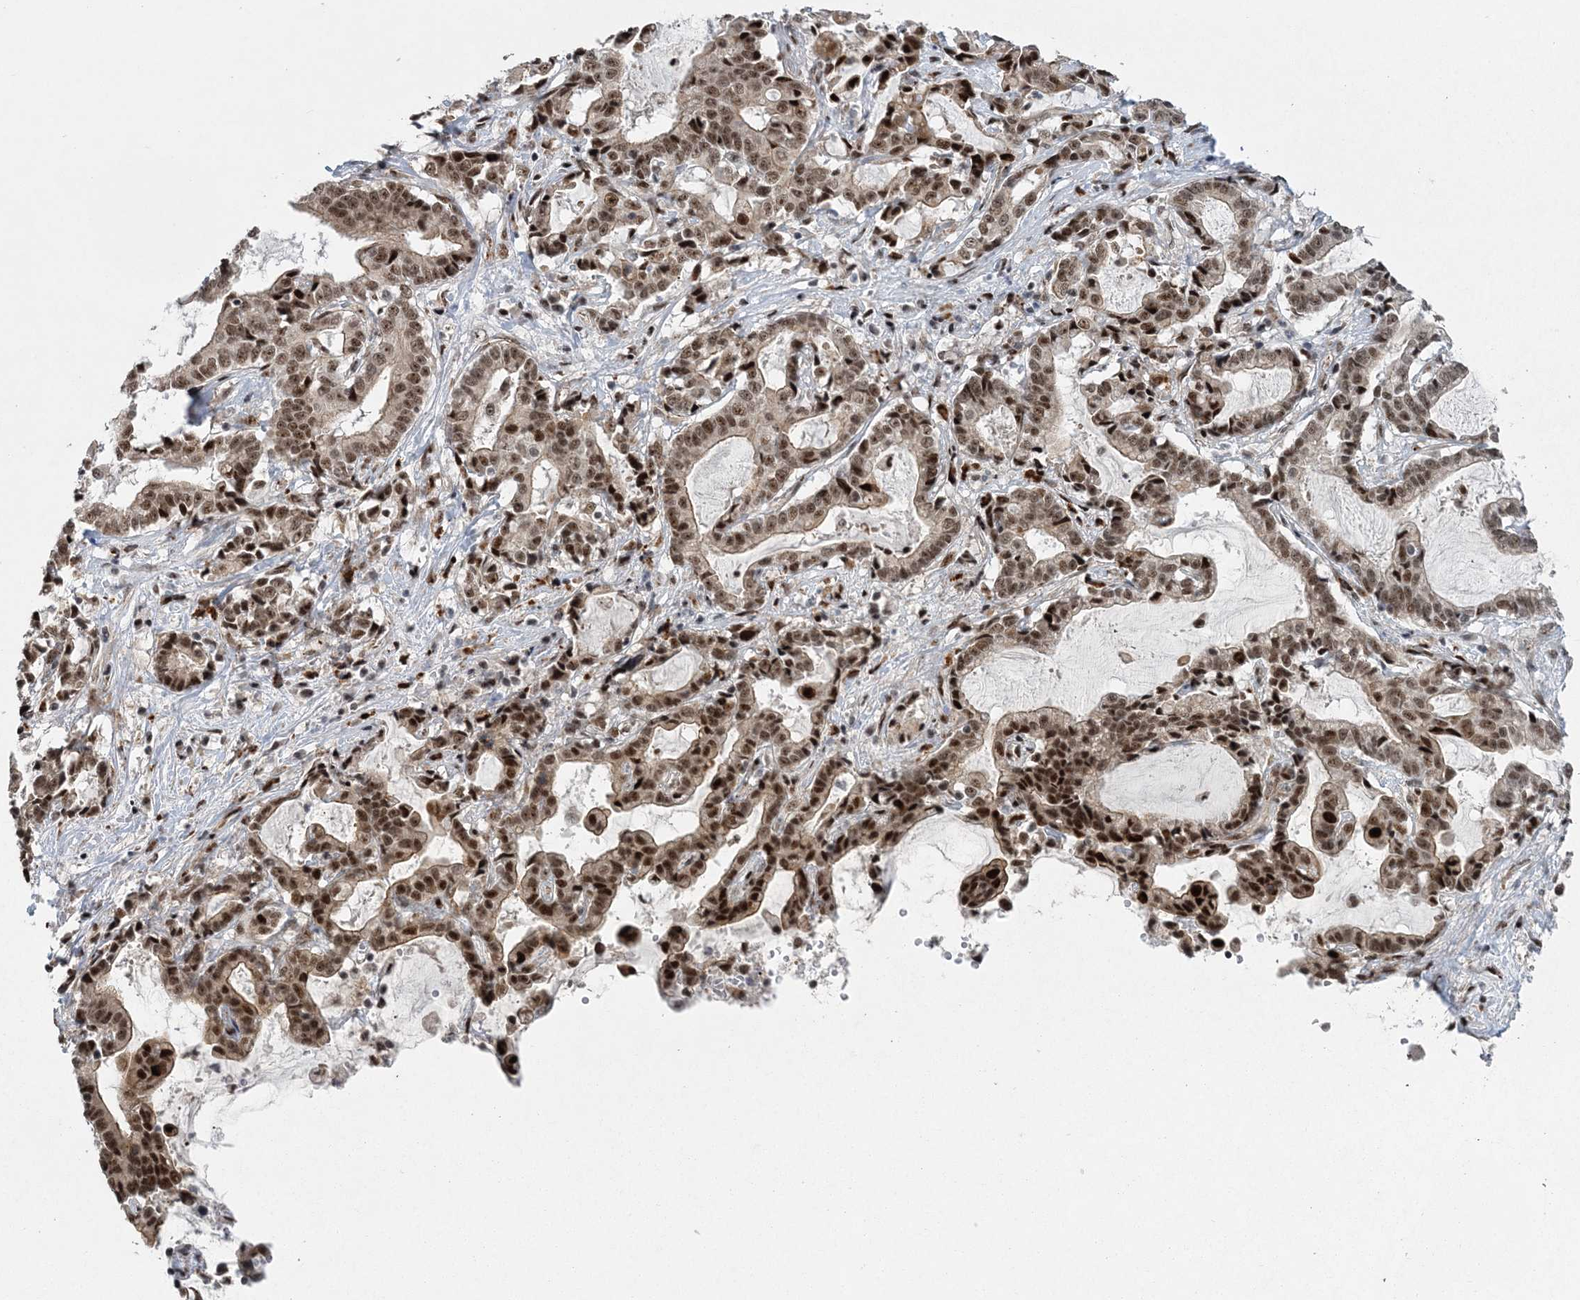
{"staining": {"intensity": "moderate", "quantity": ">75%", "location": "nuclear"}, "tissue": "liver cancer", "cell_type": "Tumor cells", "image_type": "cancer", "snomed": [{"axis": "morphology", "description": "Cholangiocarcinoma"}, {"axis": "topography", "description": "Liver"}], "caption": "A high-resolution micrograph shows immunohistochemistry (IHC) staining of liver cancer, which reveals moderate nuclear positivity in about >75% of tumor cells.", "gene": "CWC22", "patient": {"sex": "male", "age": 57}}